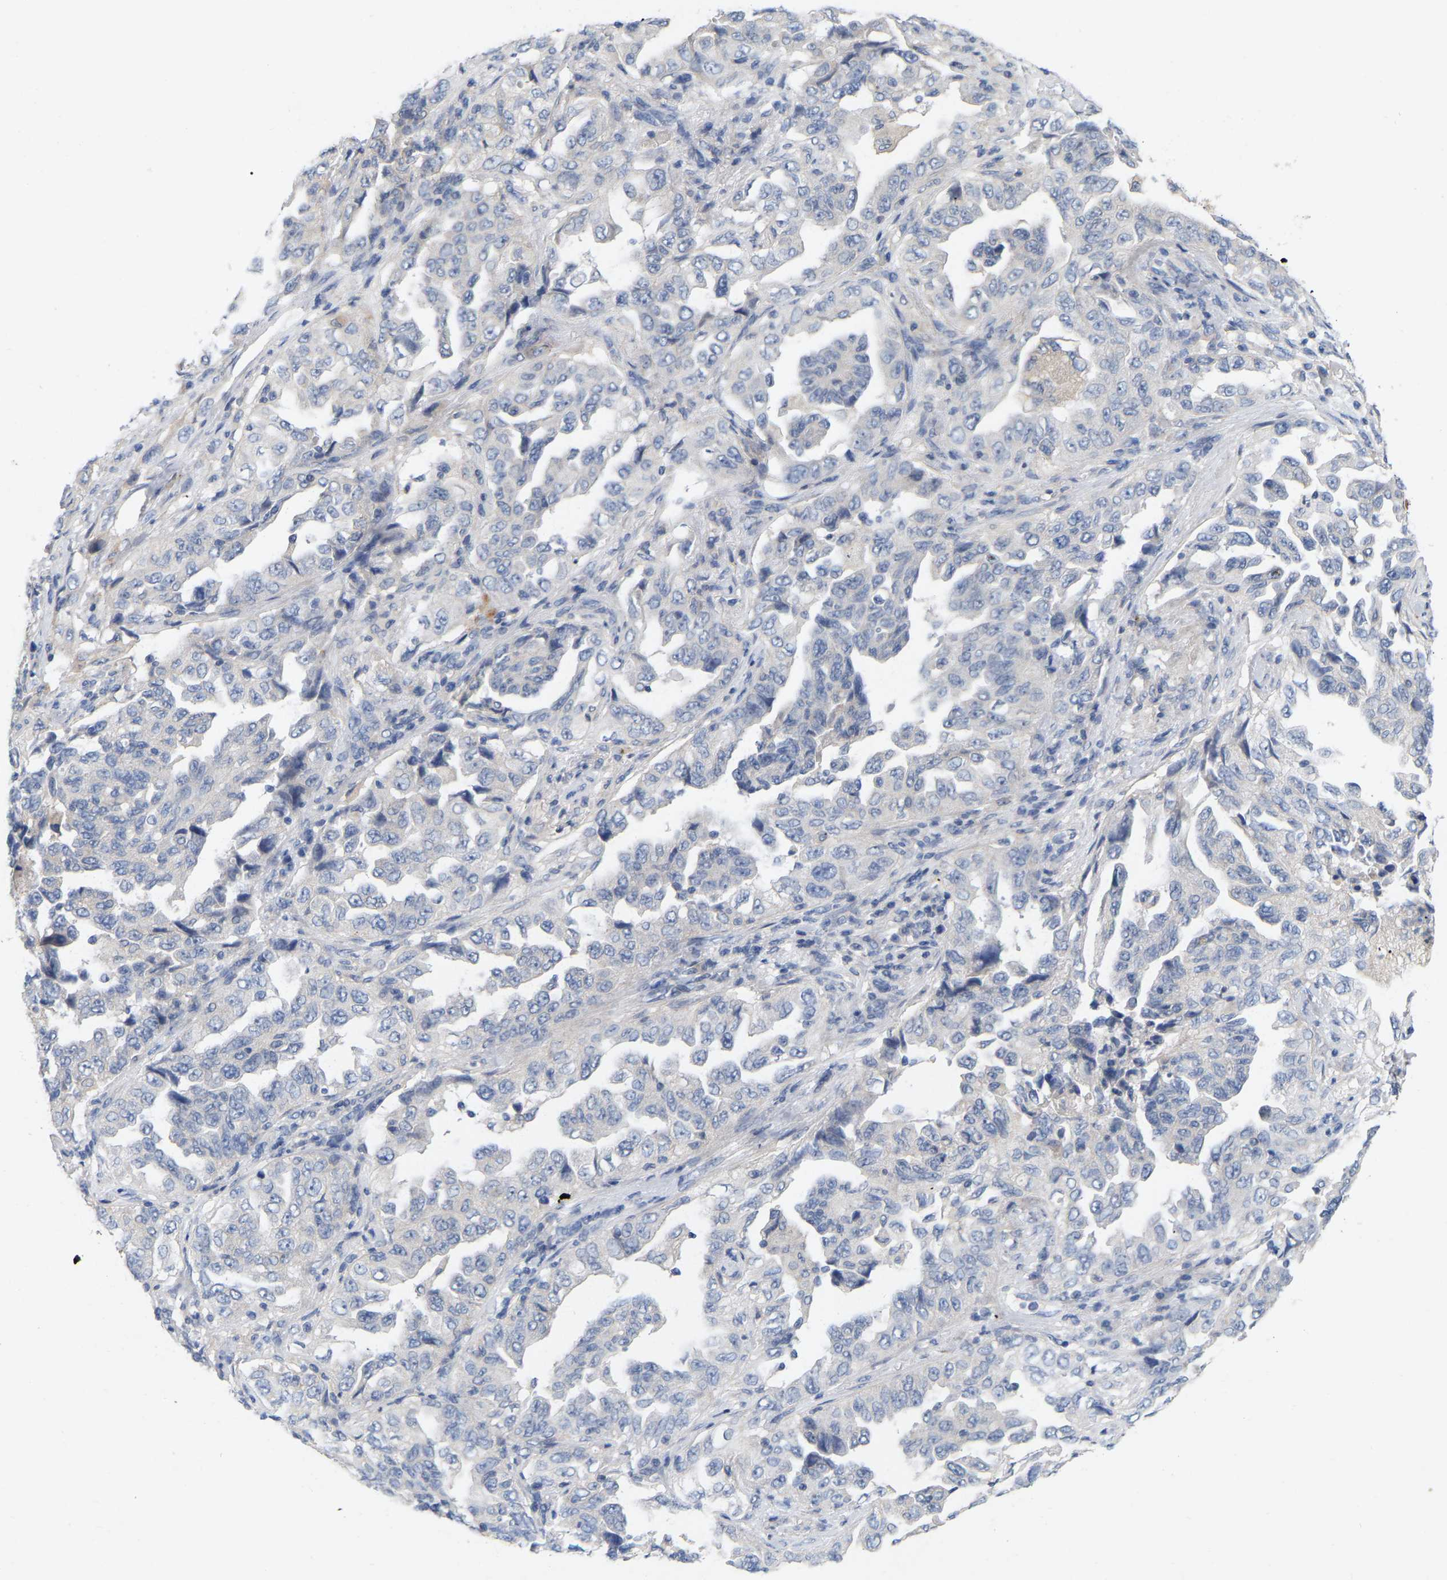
{"staining": {"intensity": "negative", "quantity": "none", "location": "none"}, "tissue": "lung cancer", "cell_type": "Tumor cells", "image_type": "cancer", "snomed": [{"axis": "morphology", "description": "Adenocarcinoma, NOS"}, {"axis": "topography", "description": "Lung"}], "caption": "This is a photomicrograph of immunohistochemistry staining of adenocarcinoma (lung), which shows no positivity in tumor cells.", "gene": "WIPI2", "patient": {"sex": "female", "age": 51}}